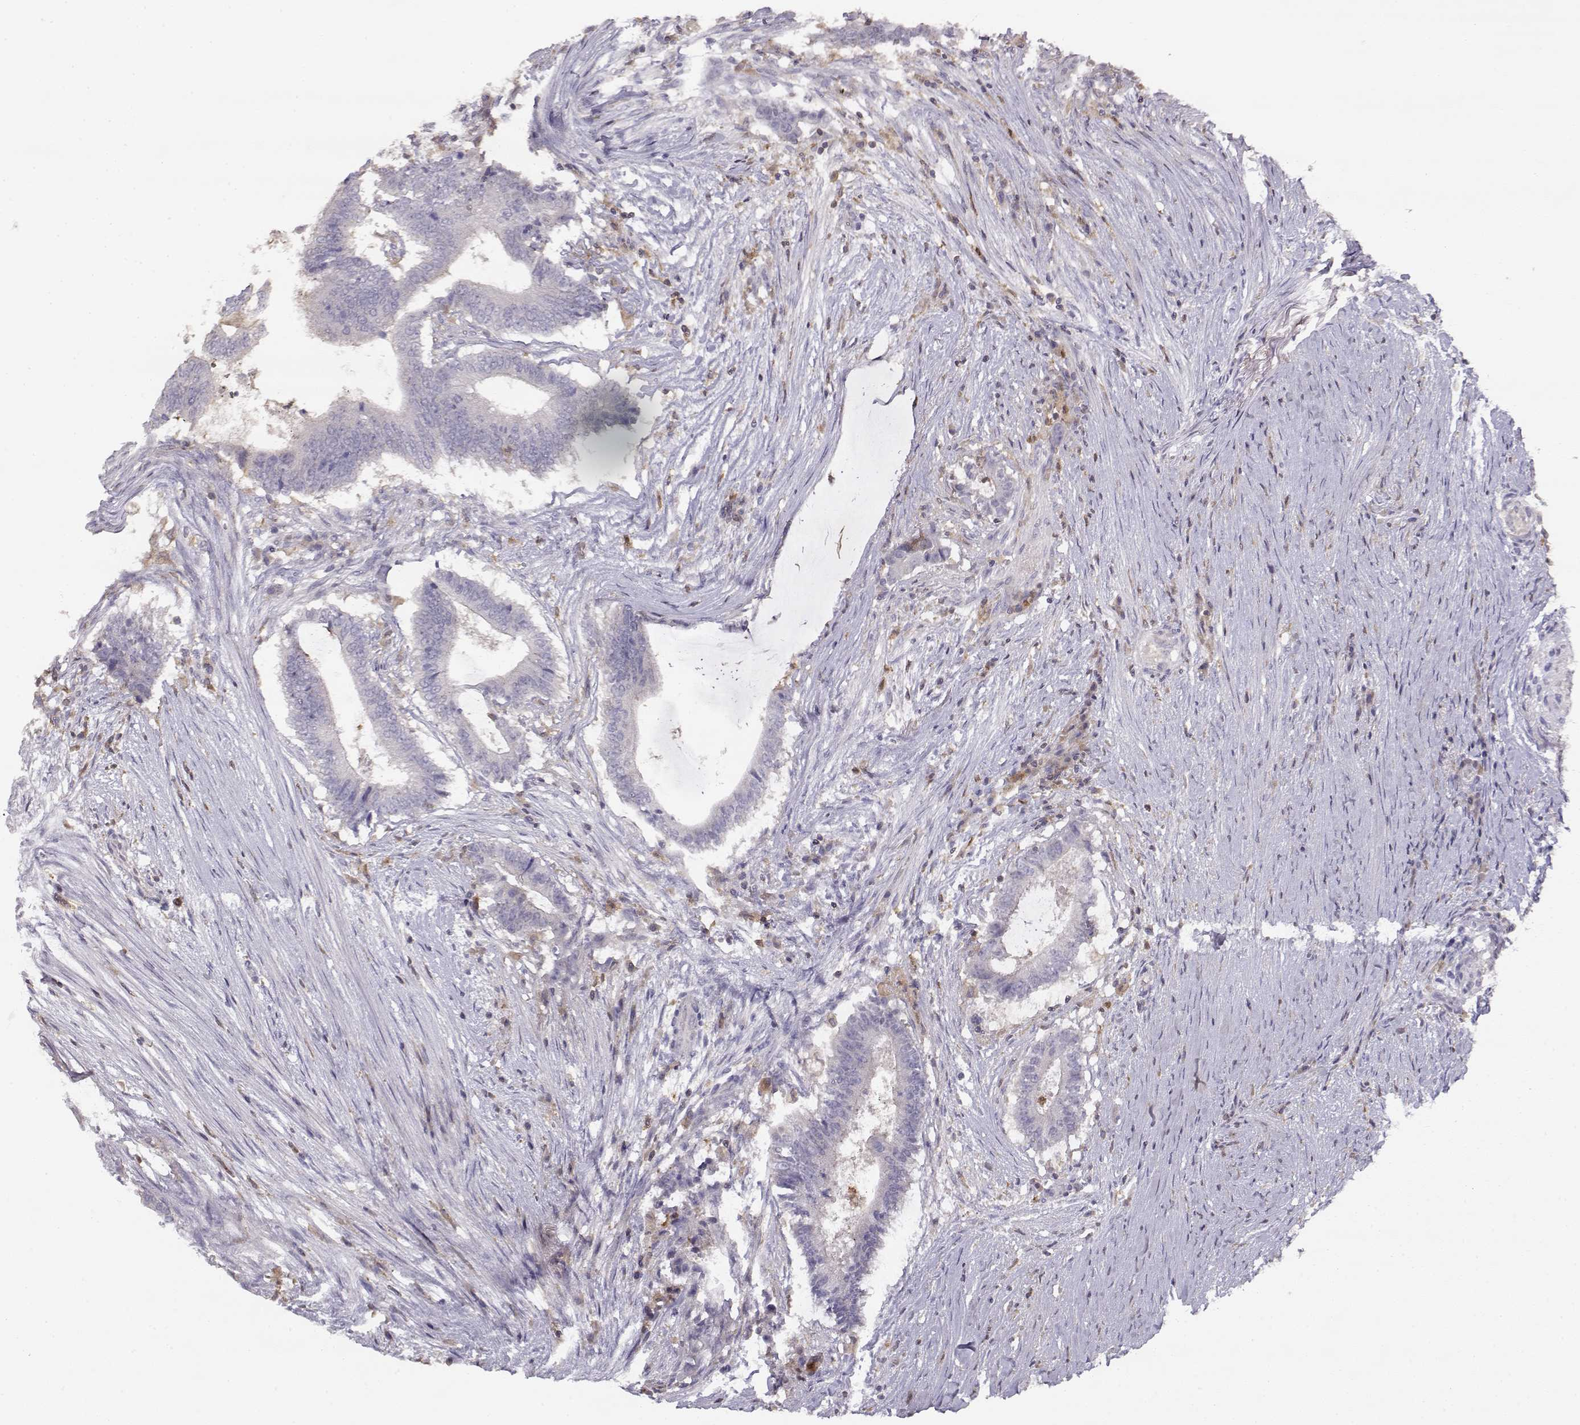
{"staining": {"intensity": "negative", "quantity": "none", "location": "none"}, "tissue": "colorectal cancer", "cell_type": "Tumor cells", "image_type": "cancer", "snomed": [{"axis": "morphology", "description": "Adenocarcinoma, NOS"}, {"axis": "topography", "description": "Colon"}], "caption": "IHC image of neoplastic tissue: colorectal adenocarcinoma stained with DAB (3,3'-diaminobenzidine) shows no significant protein positivity in tumor cells. (Immunohistochemistry, brightfield microscopy, high magnification).", "gene": "VAV1", "patient": {"sex": "female", "age": 43}}